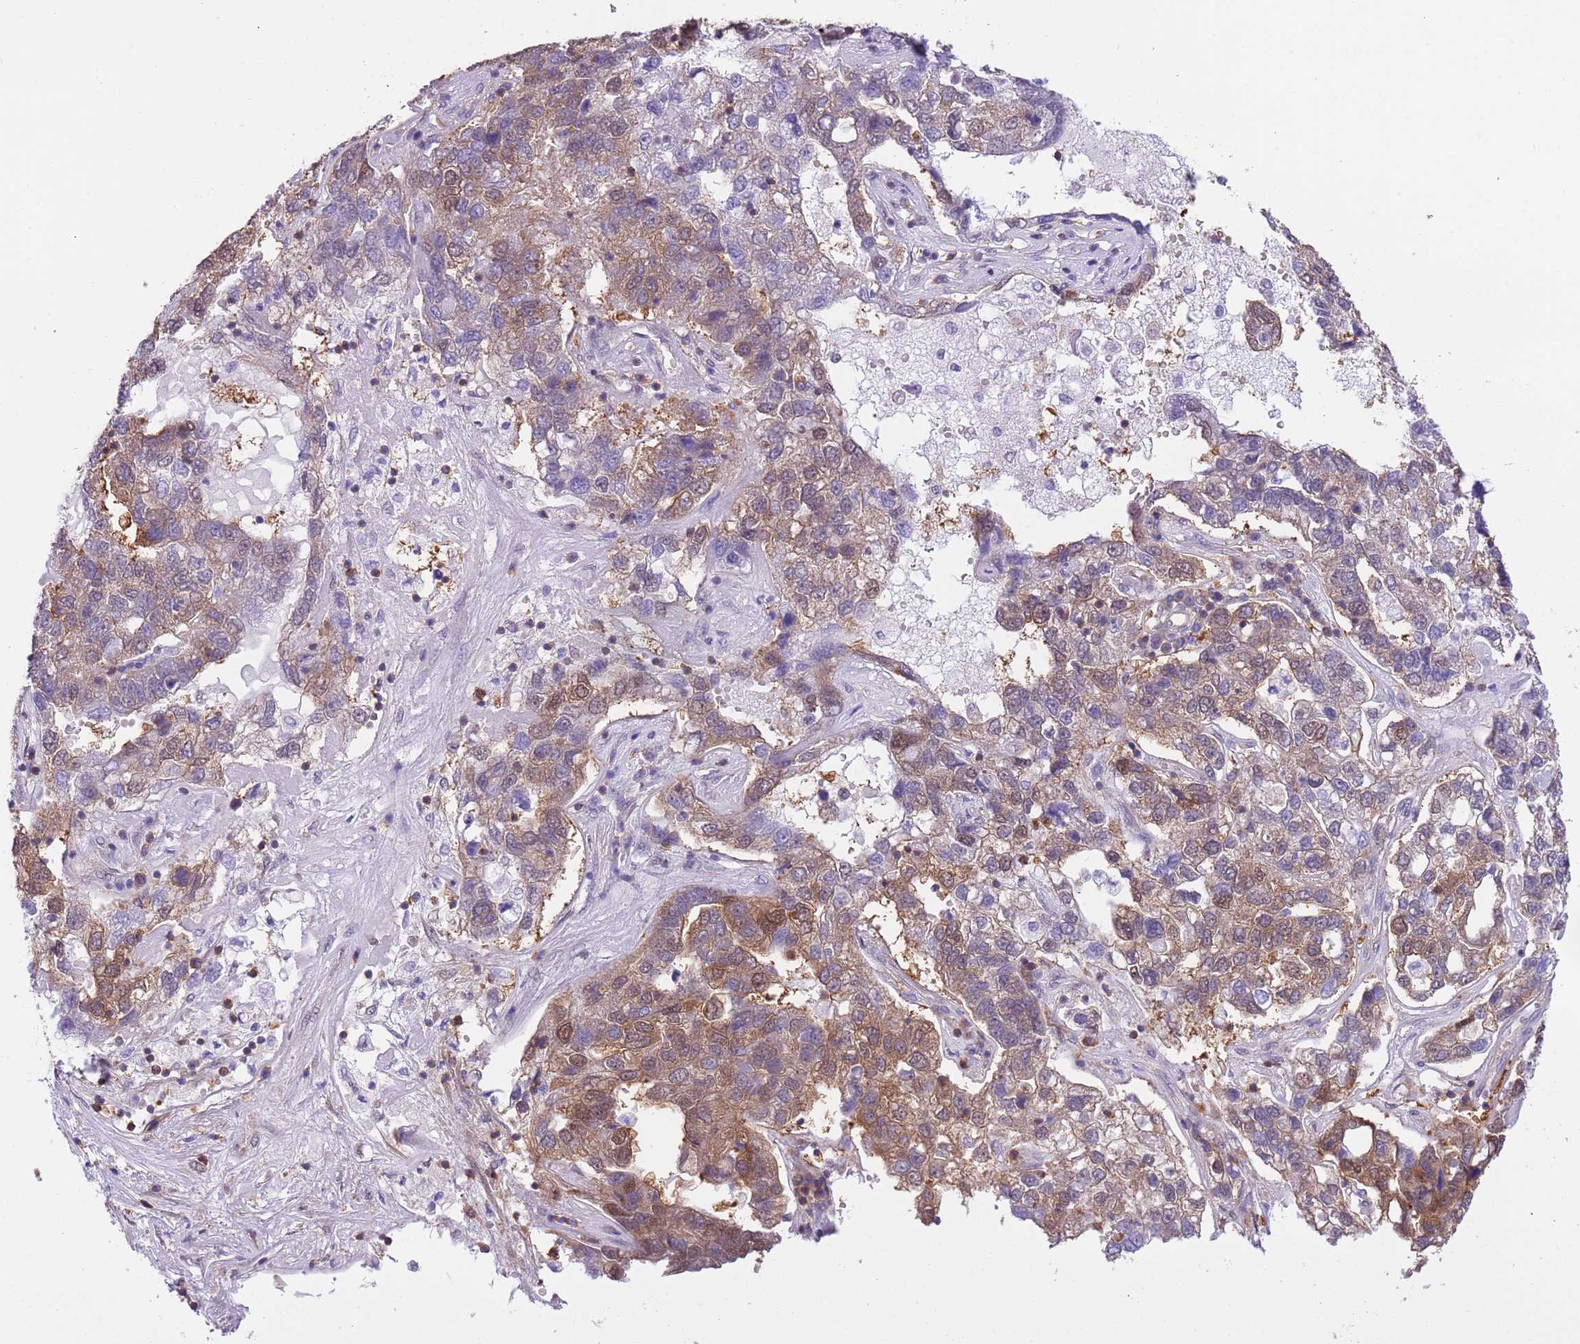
{"staining": {"intensity": "moderate", "quantity": "25%-75%", "location": "cytoplasmic/membranous"}, "tissue": "pancreatic cancer", "cell_type": "Tumor cells", "image_type": "cancer", "snomed": [{"axis": "morphology", "description": "Adenocarcinoma, NOS"}, {"axis": "topography", "description": "Pancreas"}], "caption": "Moderate cytoplasmic/membranous protein staining is seen in approximately 25%-75% of tumor cells in pancreatic adenocarcinoma.", "gene": "STIP1", "patient": {"sex": "female", "age": 61}}